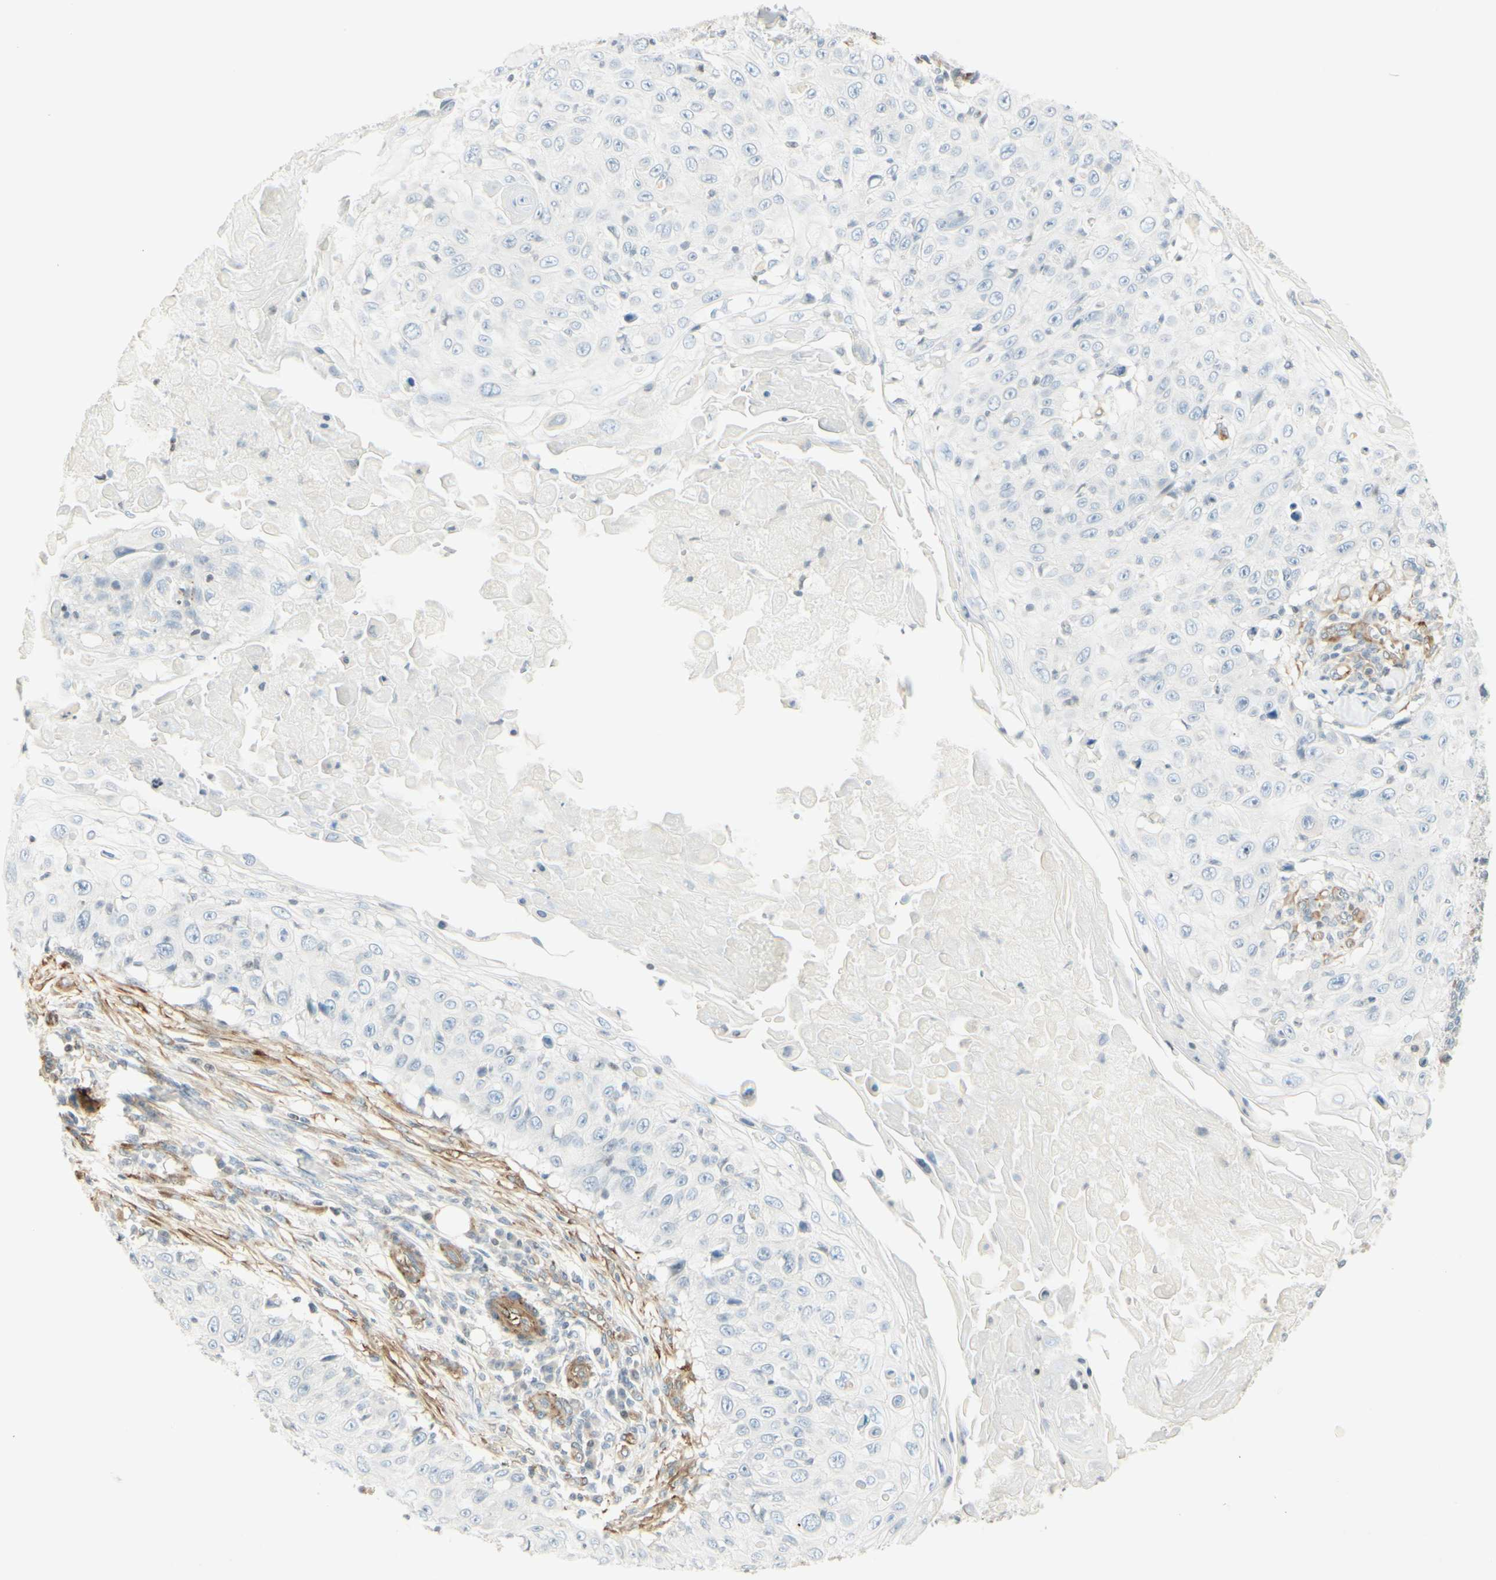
{"staining": {"intensity": "negative", "quantity": "none", "location": "none"}, "tissue": "skin cancer", "cell_type": "Tumor cells", "image_type": "cancer", "snomed": [{"axis": "morphology", "description": "Squamous cell carcinoma, NOS"}, {"axis": "topography", "description": "Skin"}], "caption": "Tumor cells show no significant protein expression in skin cancer (squamous cell carcinoma). Nuclei are stained in blue.", "gene": "MAP1B", "patient": {"sex": "male", "age": 86}}